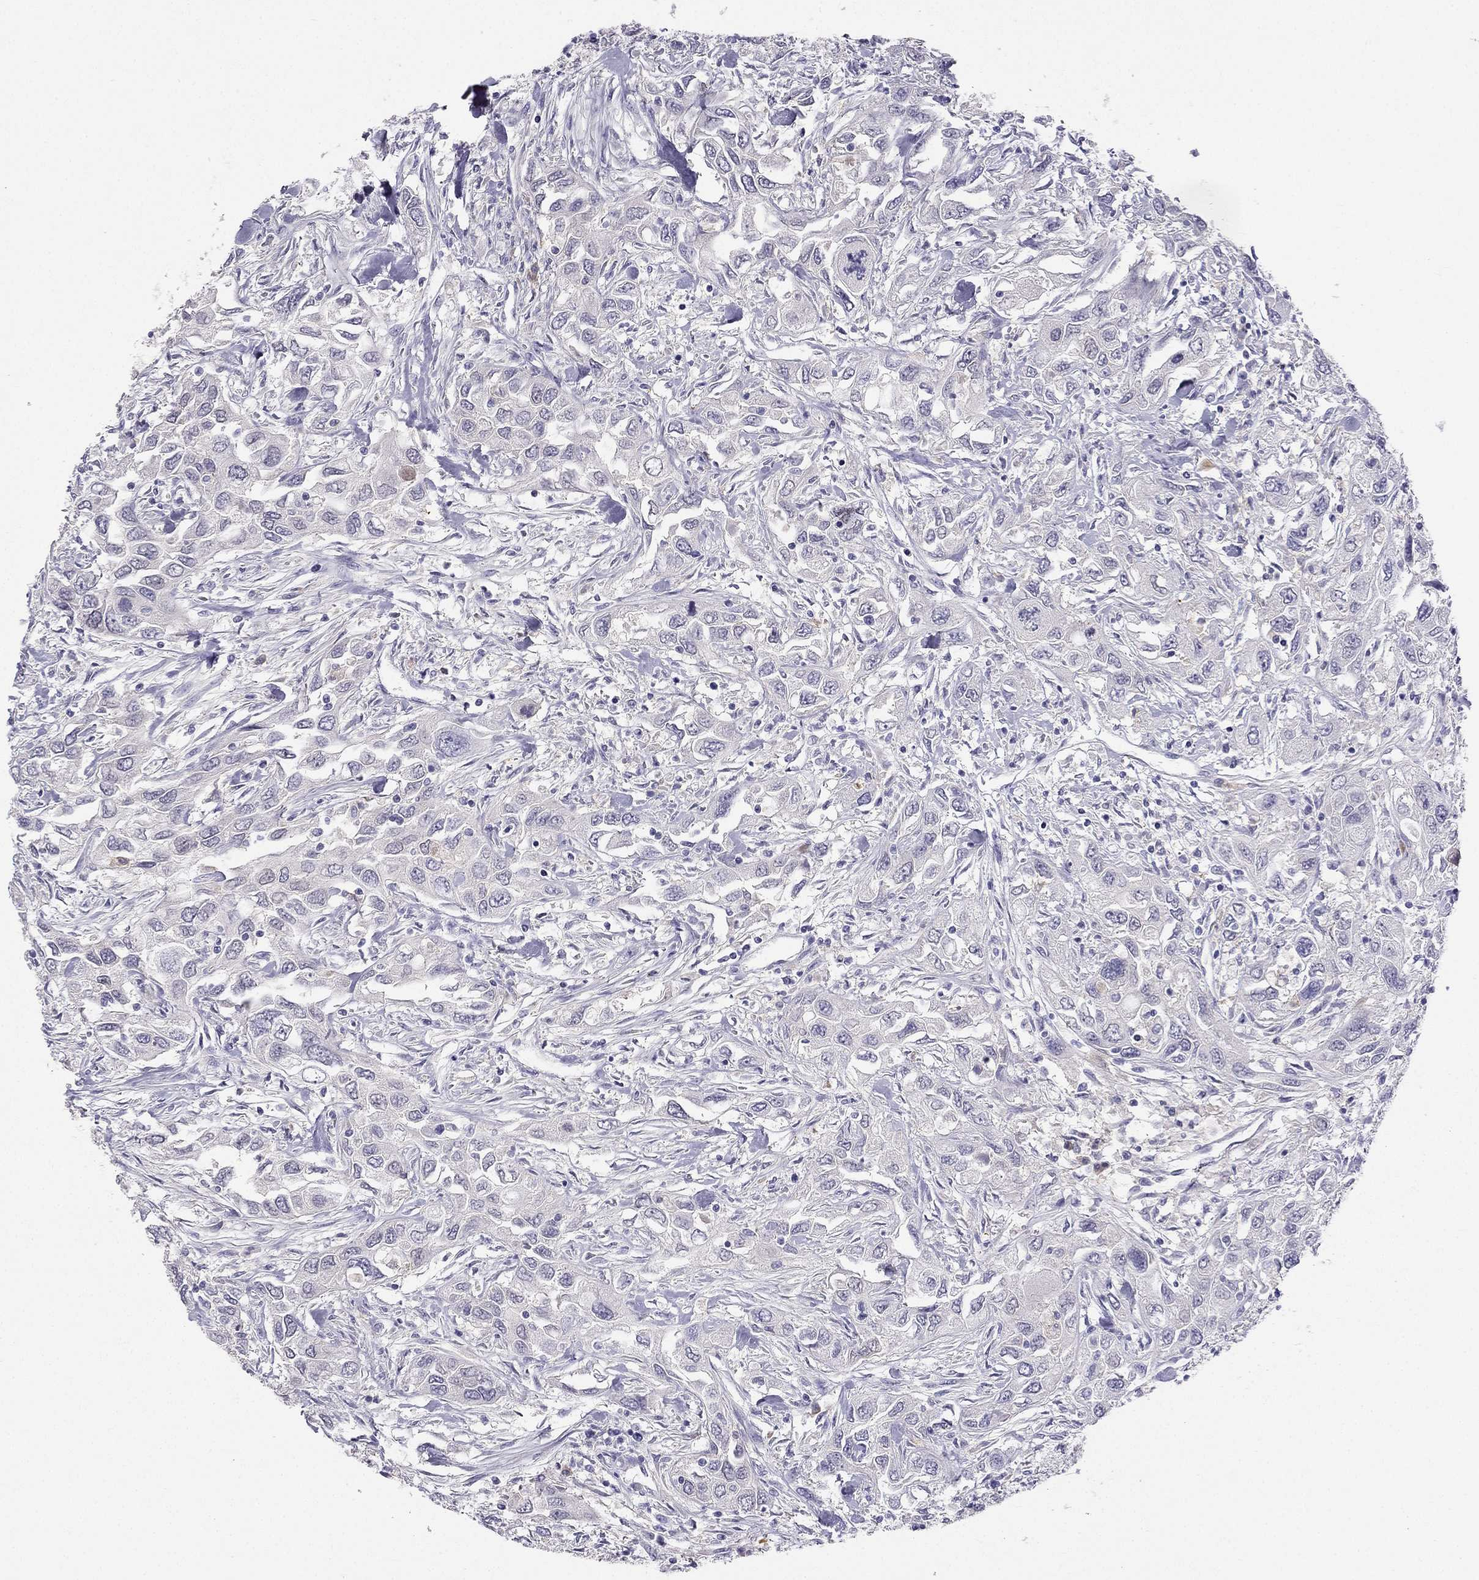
{"staining": {"intensity": "negative", "quantity": "none", "location": "none"}, "tissue": "urothelial cancer", "cell_type": "Tumor cells", "image_type": "cancer", "snomed": [{"axis": "morphology", "description": "Urothelial carcinoma, High grade"}, {"axis": "topography", "description": "Urinary bladder"}], "caption": "Immunohistochemistry (IHC) histopathology image of urothelial carcinoma (high-grade) stained for a protein (brown), which reveals no expression in tumor cells.", "gene": "RSPH14", "patient": {"sex": "male", "age": 76}}